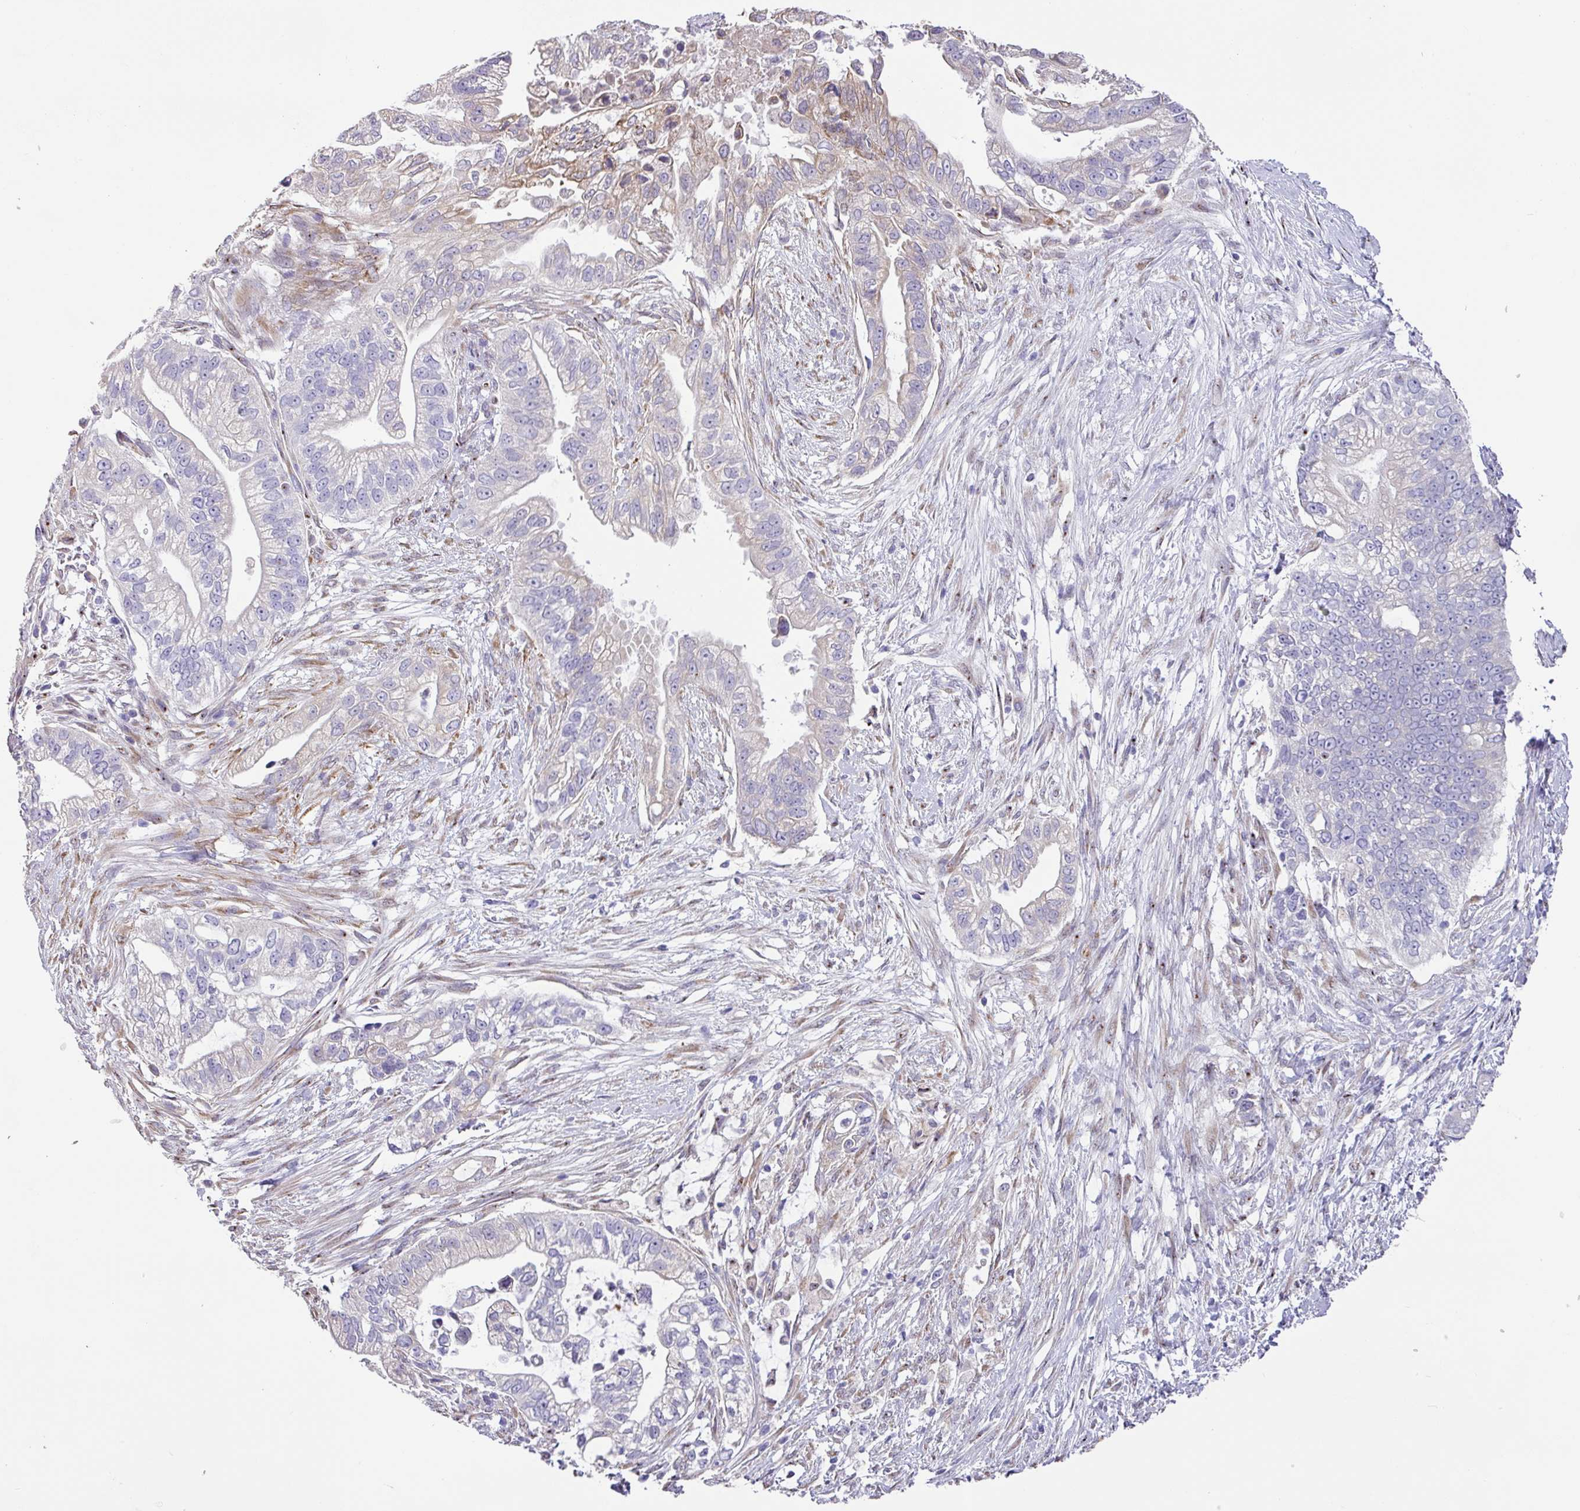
{"staining": {"intensity": "negative", "quantity": "none", "location": "none"}, "tissue": "pancreatic cancer", "cell_type": "Tumor cells", "image_type": "cancer", "snomed": [{"axis": "morphology", "description": "Adenocarcinoma, NOS"}, {"axis": "topography", "description": "Pancreas"}], "caption": "The micrograph displays no staining of tumor cells in pancreatic cancer.", "gene": "ZG16", "patient": {"sex": "male", "age": 70}}